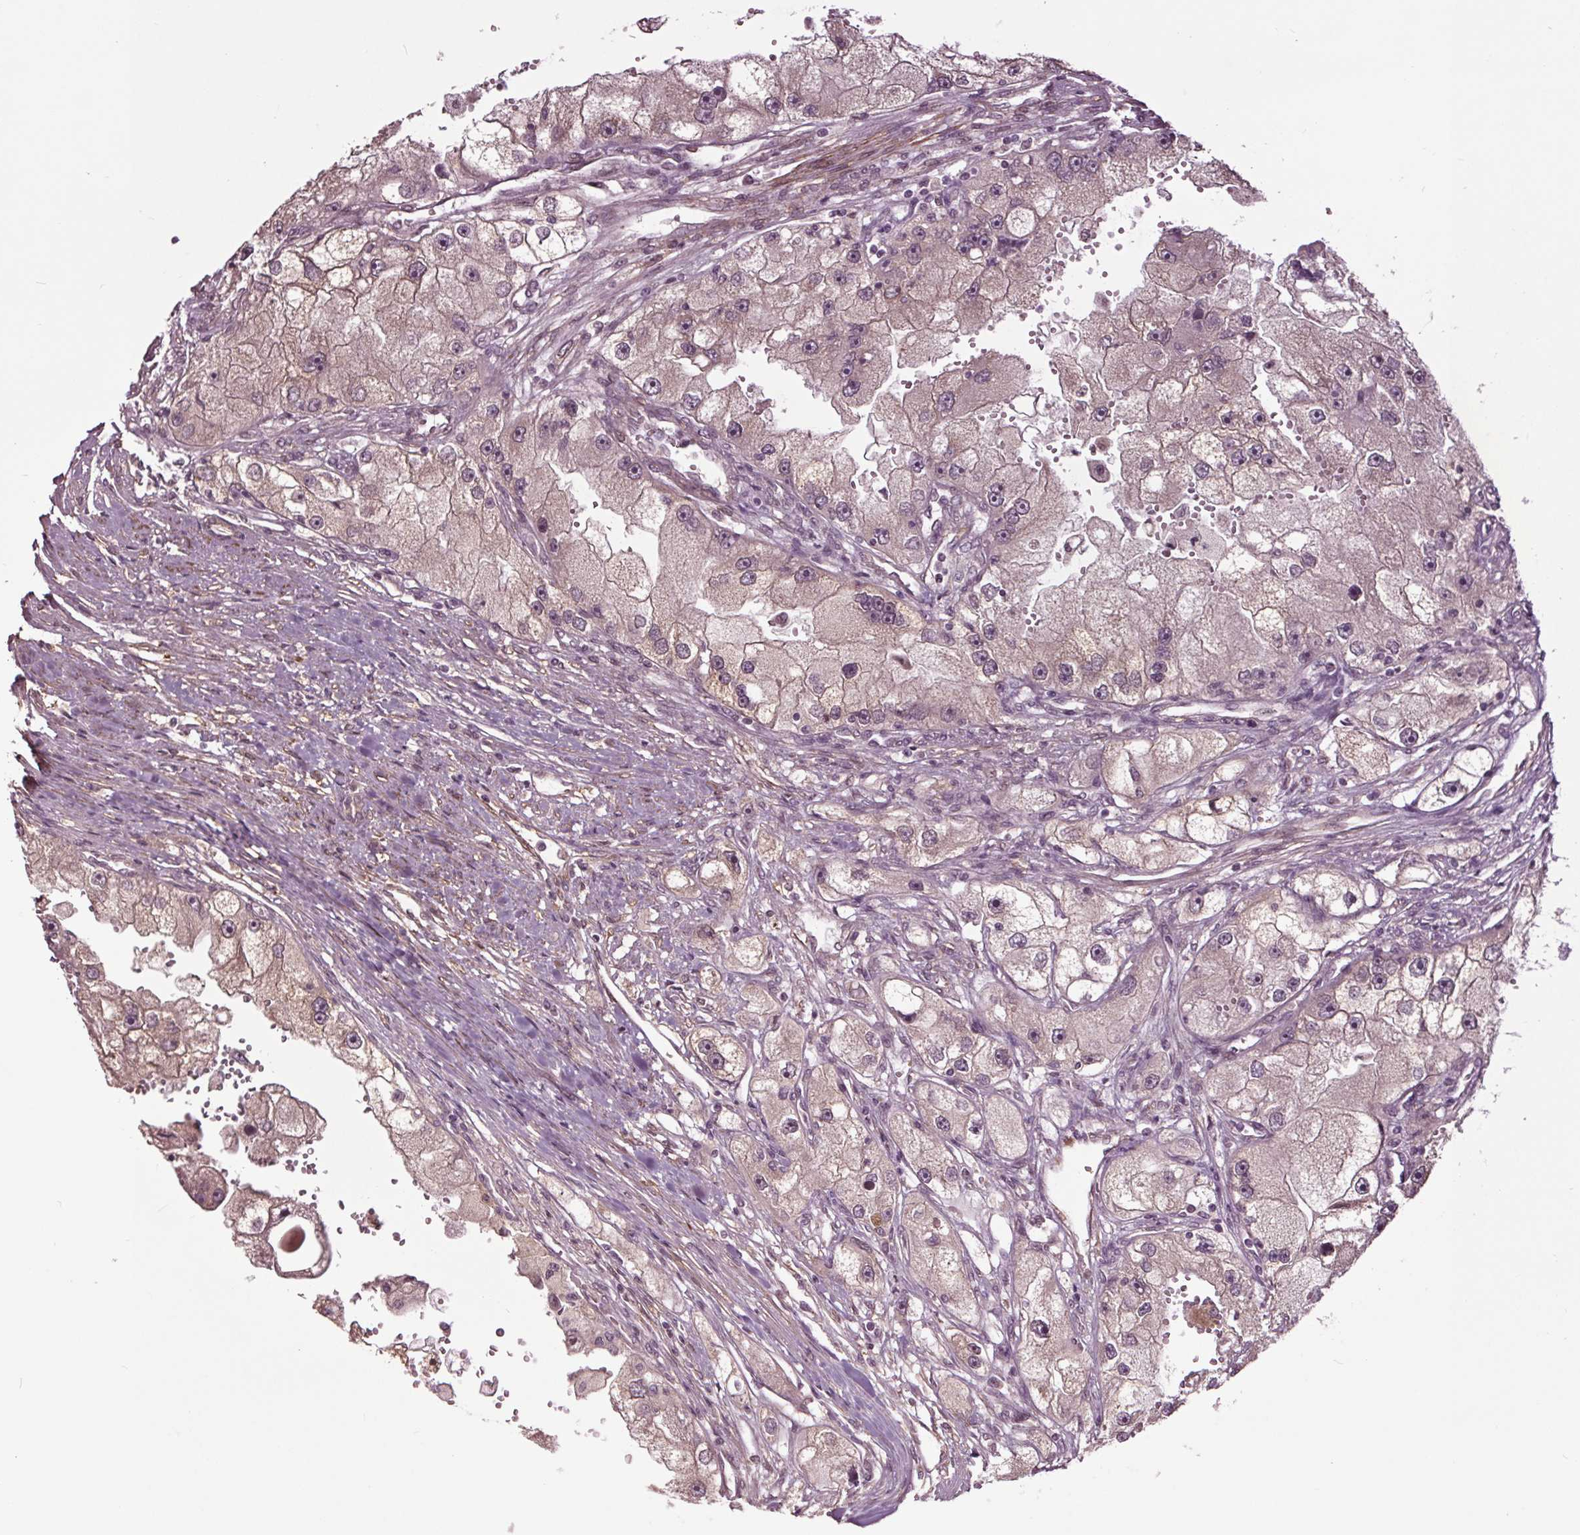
{"staining": {"intensity": "weak", "quantity": "25%-75%", "location": "cytoplasmic/membranous"}, "tissue": "renal cancer", "cell_type": "Tumor cells", "image_type": "cancer", "snomed": [{"axis": "morphology", "description": "Adenocarcinoma, NOS"}, {"axis": "topography", "description": "Kidney"}], "caption": "IHC histopathology image of neoplastic tissue: human adenocarcinoma (renal) stained using immunohistochemistry (IHC) shows low levels of weak protein expression localized specifically in the cytoplasmic/membranous of tumor cells, appearing as a cytoplasmic/membranous brown color.", "gene": "HAUS5", "patient": {"sex": "male", "age": 63}}